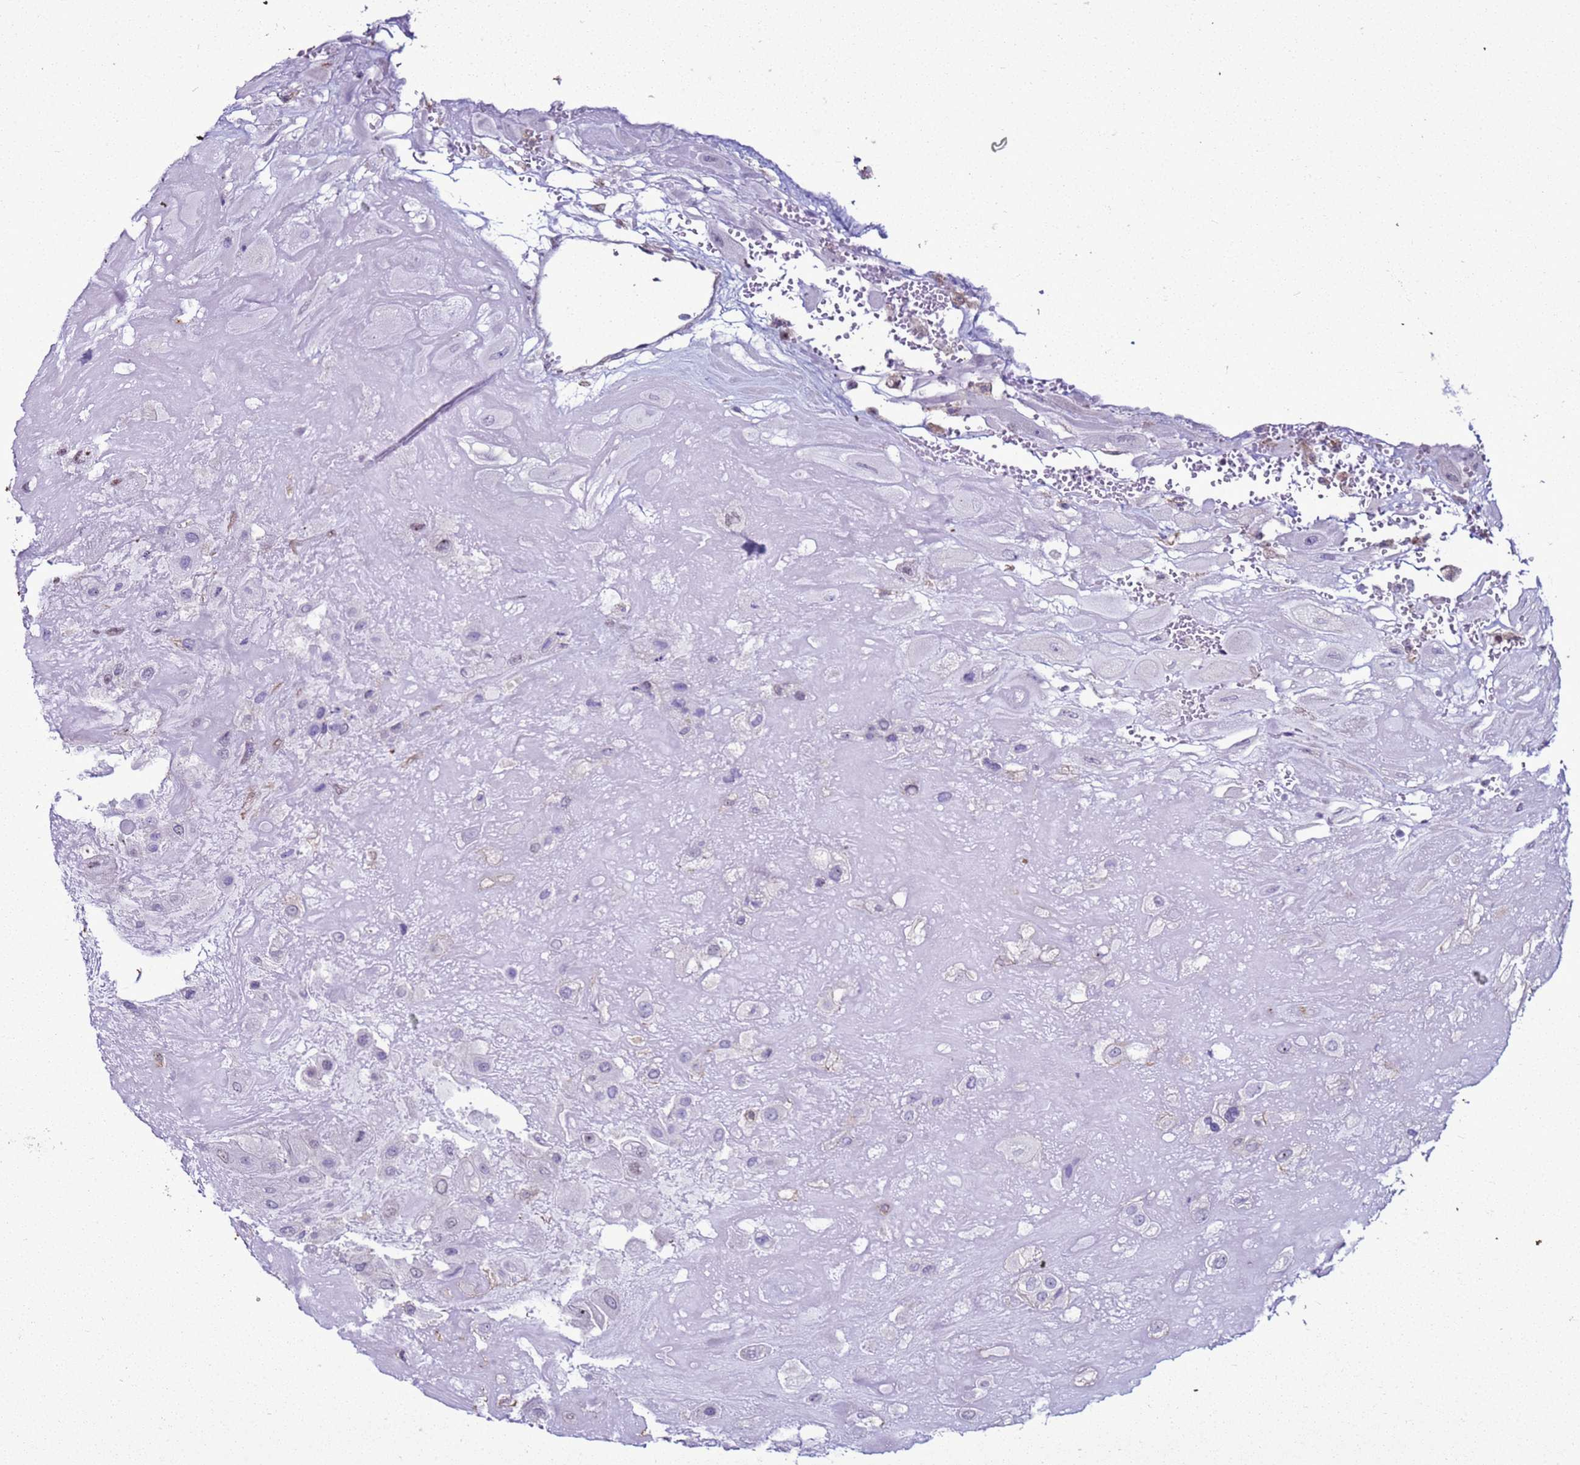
{"staining": {"intensity": "negative", "quantity": "none", "location": "none"}, "tissue": "placenta", "cell_type": "Decidual cells", "image_type": "normal", "snomed": [{"axis": "morphology", "description": "Normal tissue, NOS"}, {"axis": "topography", "description": "Placenta"}], "caption": "IHC of normal human placenta exhibits no staining in decidual cells. (DAB immunohistochemistry (IHC) with hematoxylin counter stain).", "gene": "LRRC10B", "patient": {"sex": "female", "age": 32}}